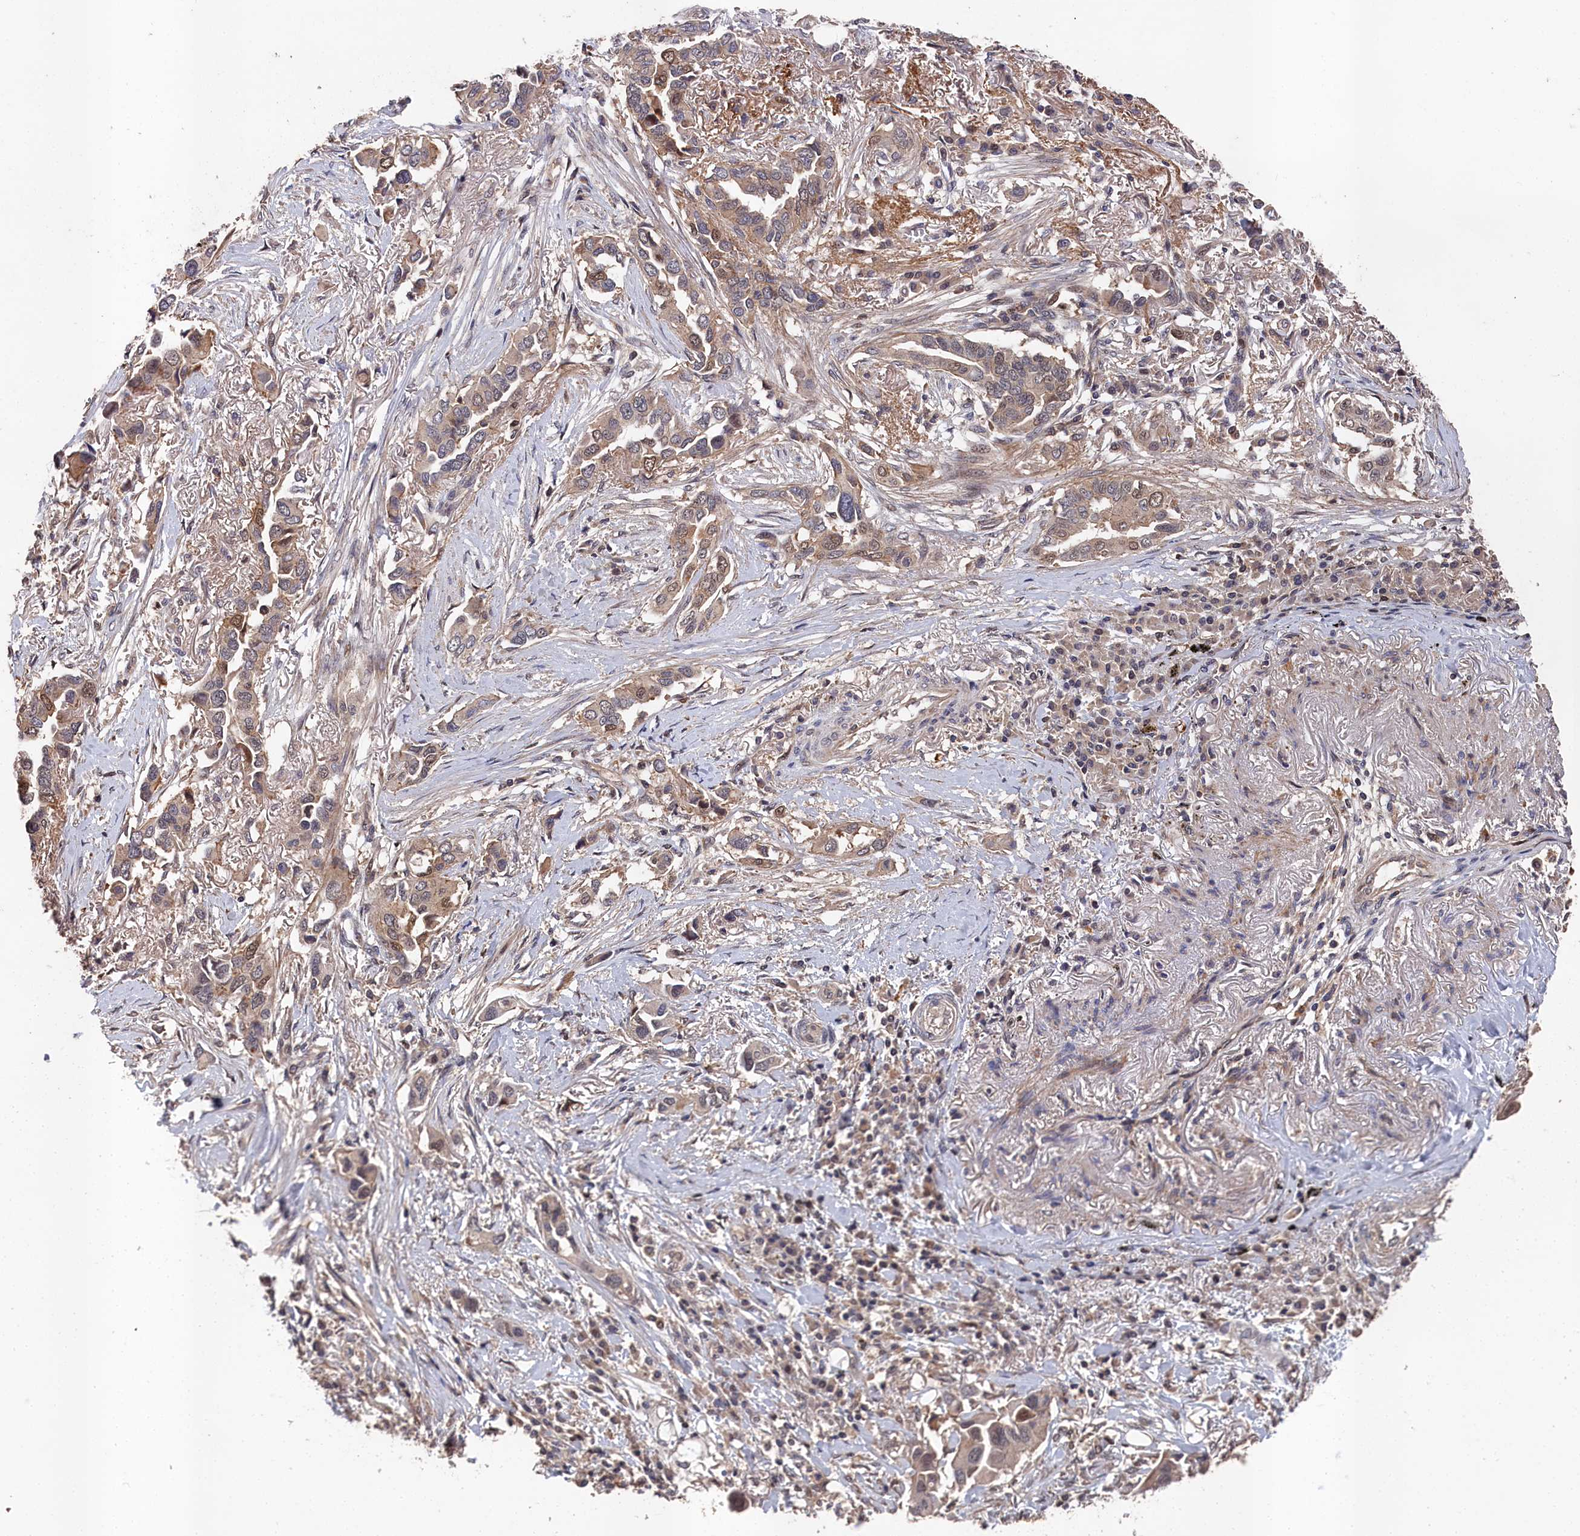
{"staining": {"intensity": "weak", "quantity": "25%-75%", "location": "cytoplasmic/membranous"}, "tissue": "lung cancer", "cell_type": "Tumor cells", "image_type": "cancer", "snomed": [{"axis": "morphology", "description": "Adenocarcinoma, NOS"}, {"axis": "topography", "description": "Lung"}], "caption": "Lung adenocarcinoma stained for a protein (brown) displays weak cytoplasmic/membranous positive expression in about 25%-75% of tumor cells.", "gene": "RMI2", "patient": {"sex": "female", "age": 76}}